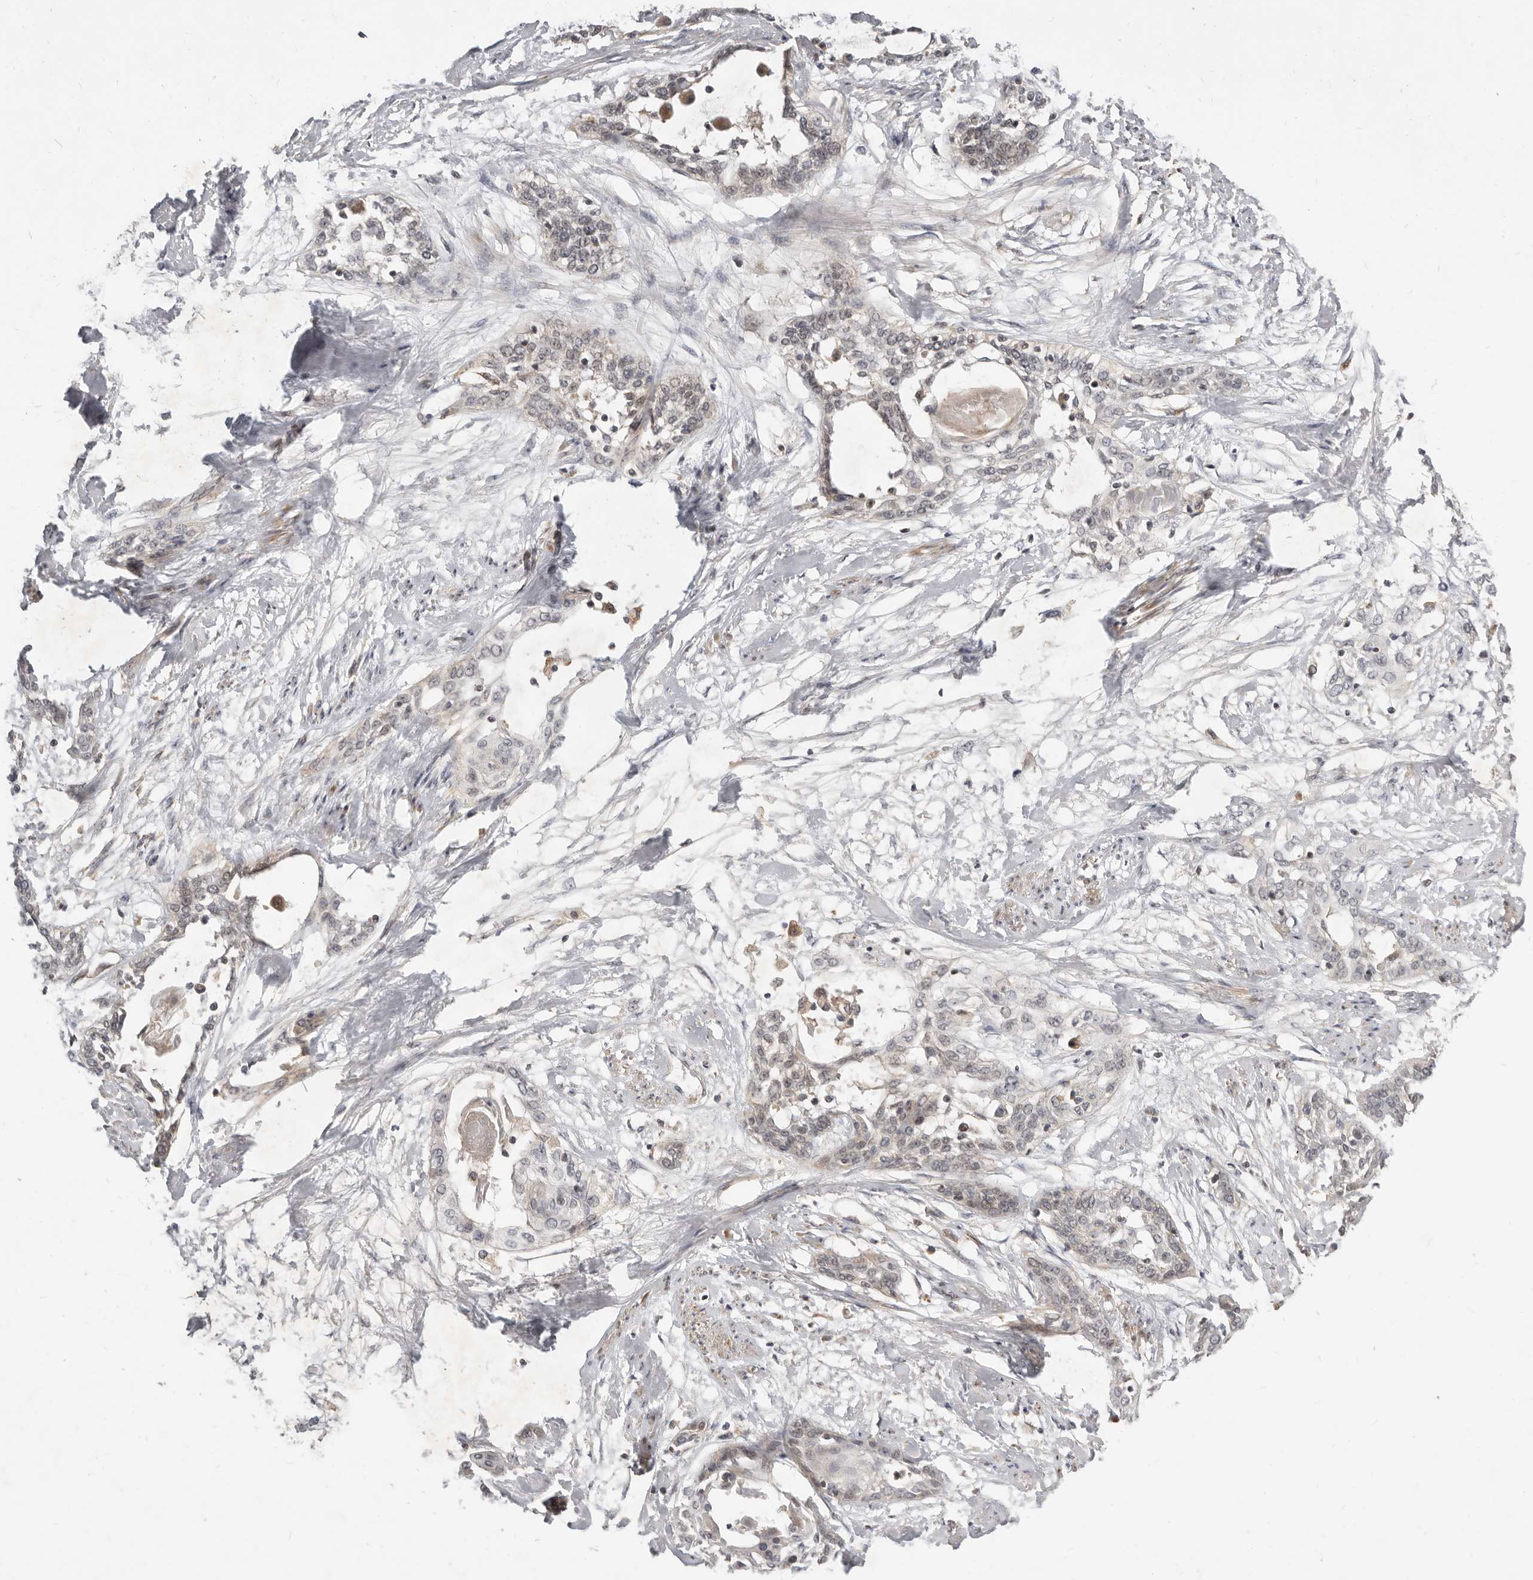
{"staining": {"intensity": "negative", "quantity": "none", "location": "none"}, "tissue": "cervical cancer", "cell_type": "Tumor cells", "image_type": "cancer", "snomed": [{"axis": "morphology", "description": "Squamous cell carcinoma, NOS"}, {"axis": "topography", "description": "Cervix"}], "caption": "IHC histopathology image of cervical squamous cell carcinoma stained for a protein (brown), which demonstrates no staining in tumor cells.", "gene": "MICALL2", "patient": {"sex": "female", "age": 57}}